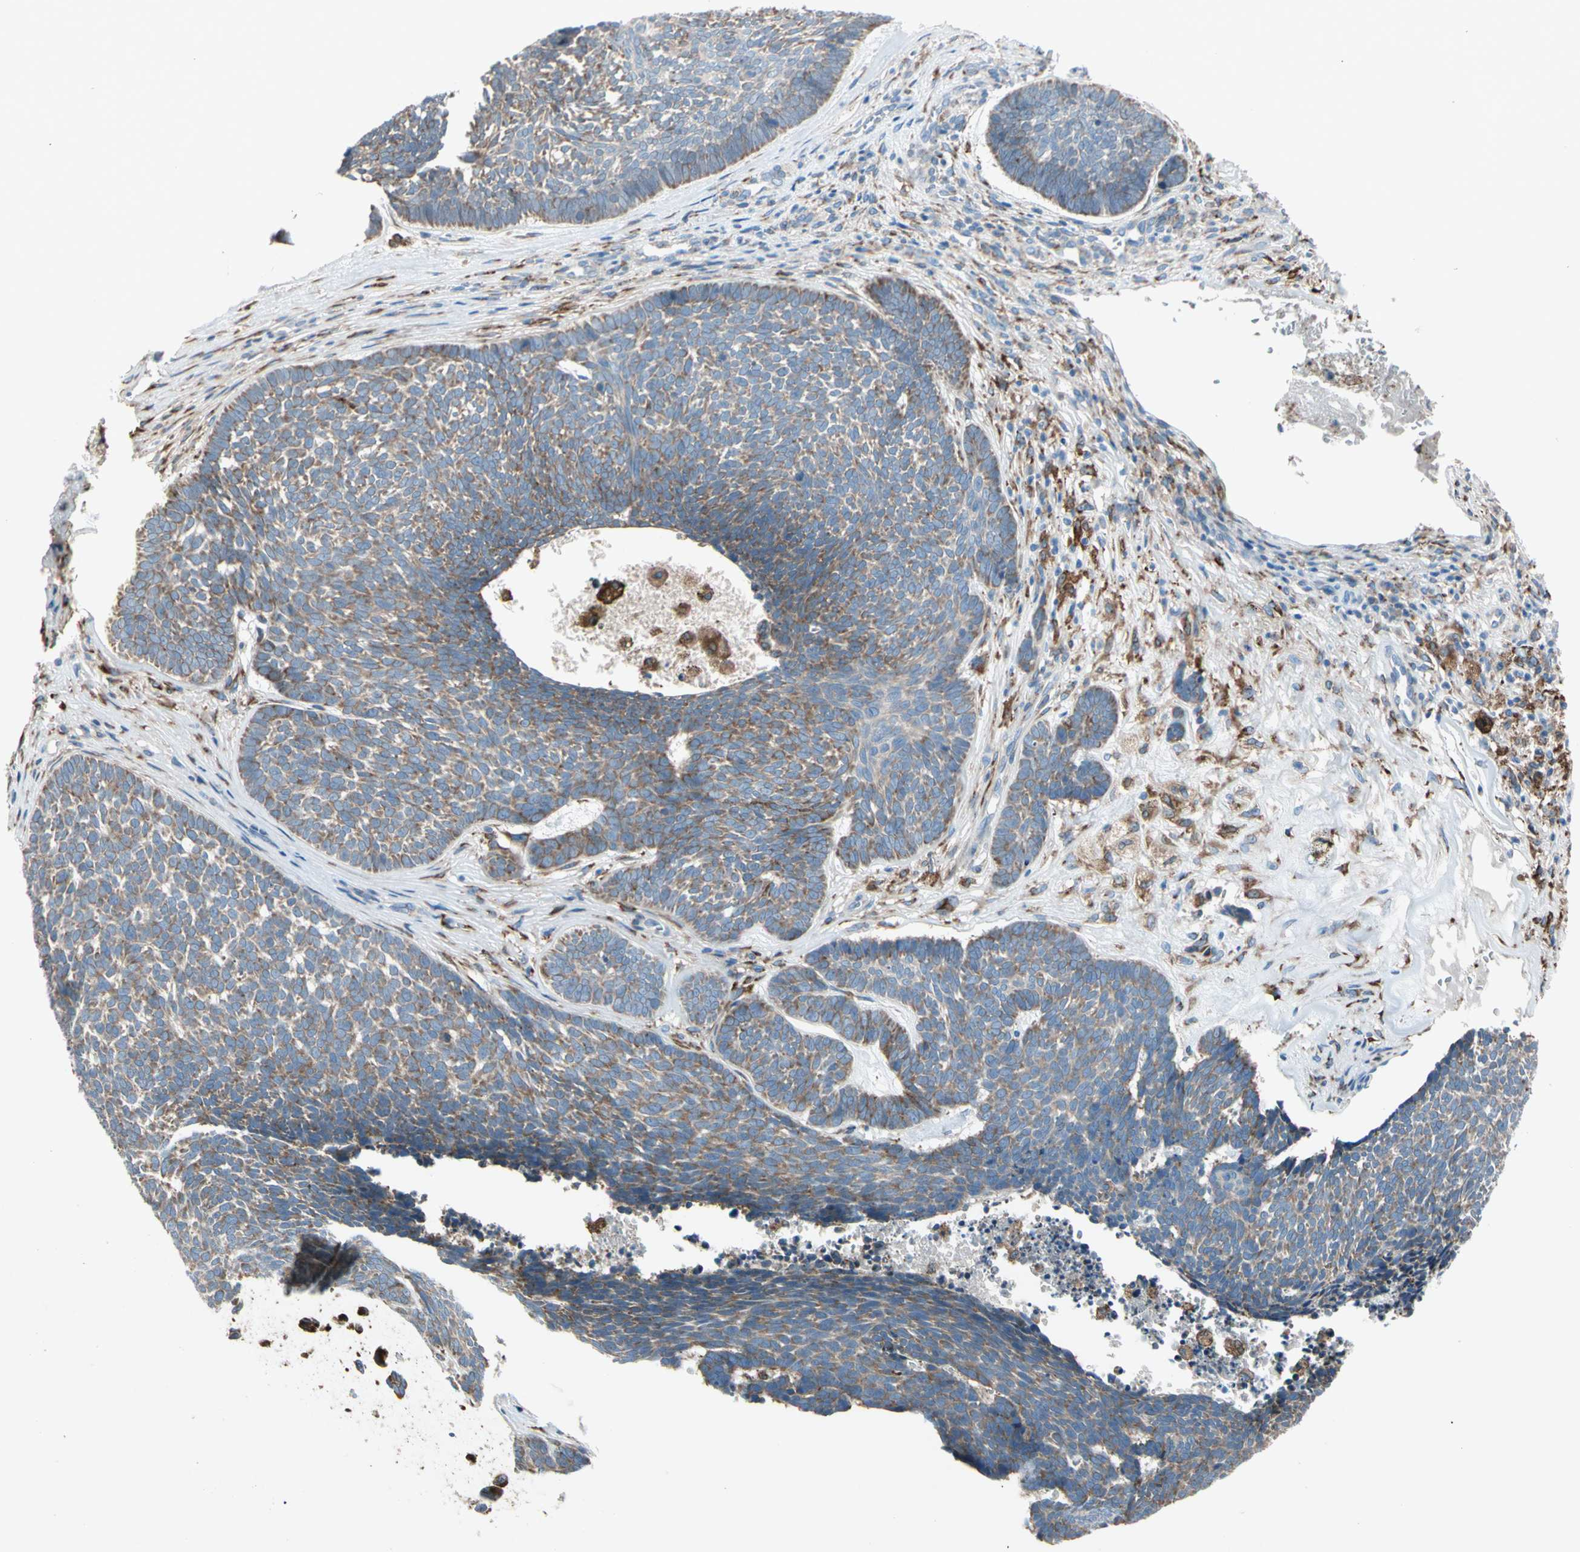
{"staining": {"intensity": "weak", "quantity": ">75%", "location": "cytoplasmic/membranous"}, "tissue": "skin cancer", "cell_type": "Tumor cells", "image_type": "cancer", "snomed": [{"axis": "morphology", "description": "Basal cell carcinoma"}, {"axis": "topography", "description": "Skin"}], "caption": "About >75% of tumor cells in skin cancer (basal cell carcinoma) reveal weak cytoplasmic/membranous protein positivity as visualized by brown immunohistochemical staining.", "gene": "LRPAP1", "patient": {"sex": "male", "age": 84}}